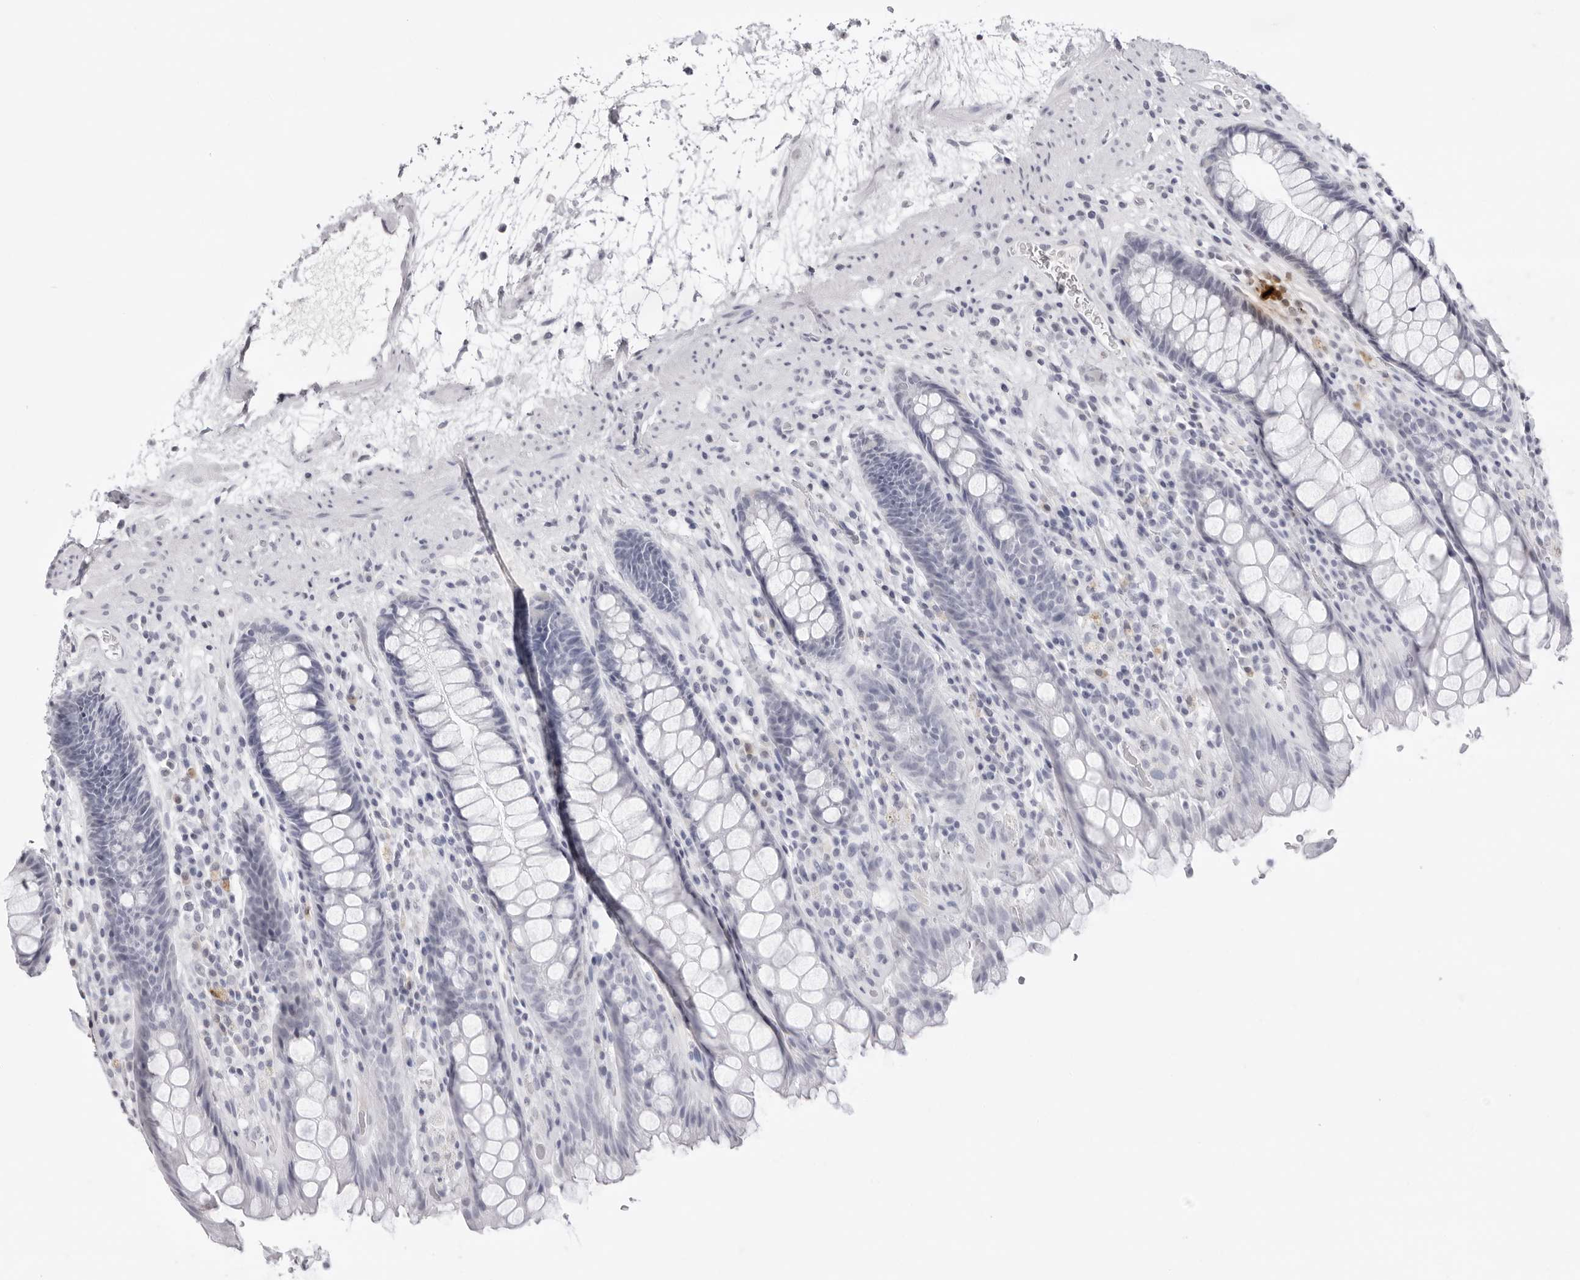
{"staining": {"intensity": "negative", "quantity": "none", "location": "none"}, "tissue": "rectum", "cell_type": "Glandular cells", "image_type": "normal", "snomed": [{"axis": "morphology", "description": "Normal tissue, NOS"}, {"axis": "topography", "description": "Rectum"}], "caption": "IHC of normal human rectum reveals no expression in glandular cells.", "gene": "CST5", "patient": {"sex": "male", "age": 64}}